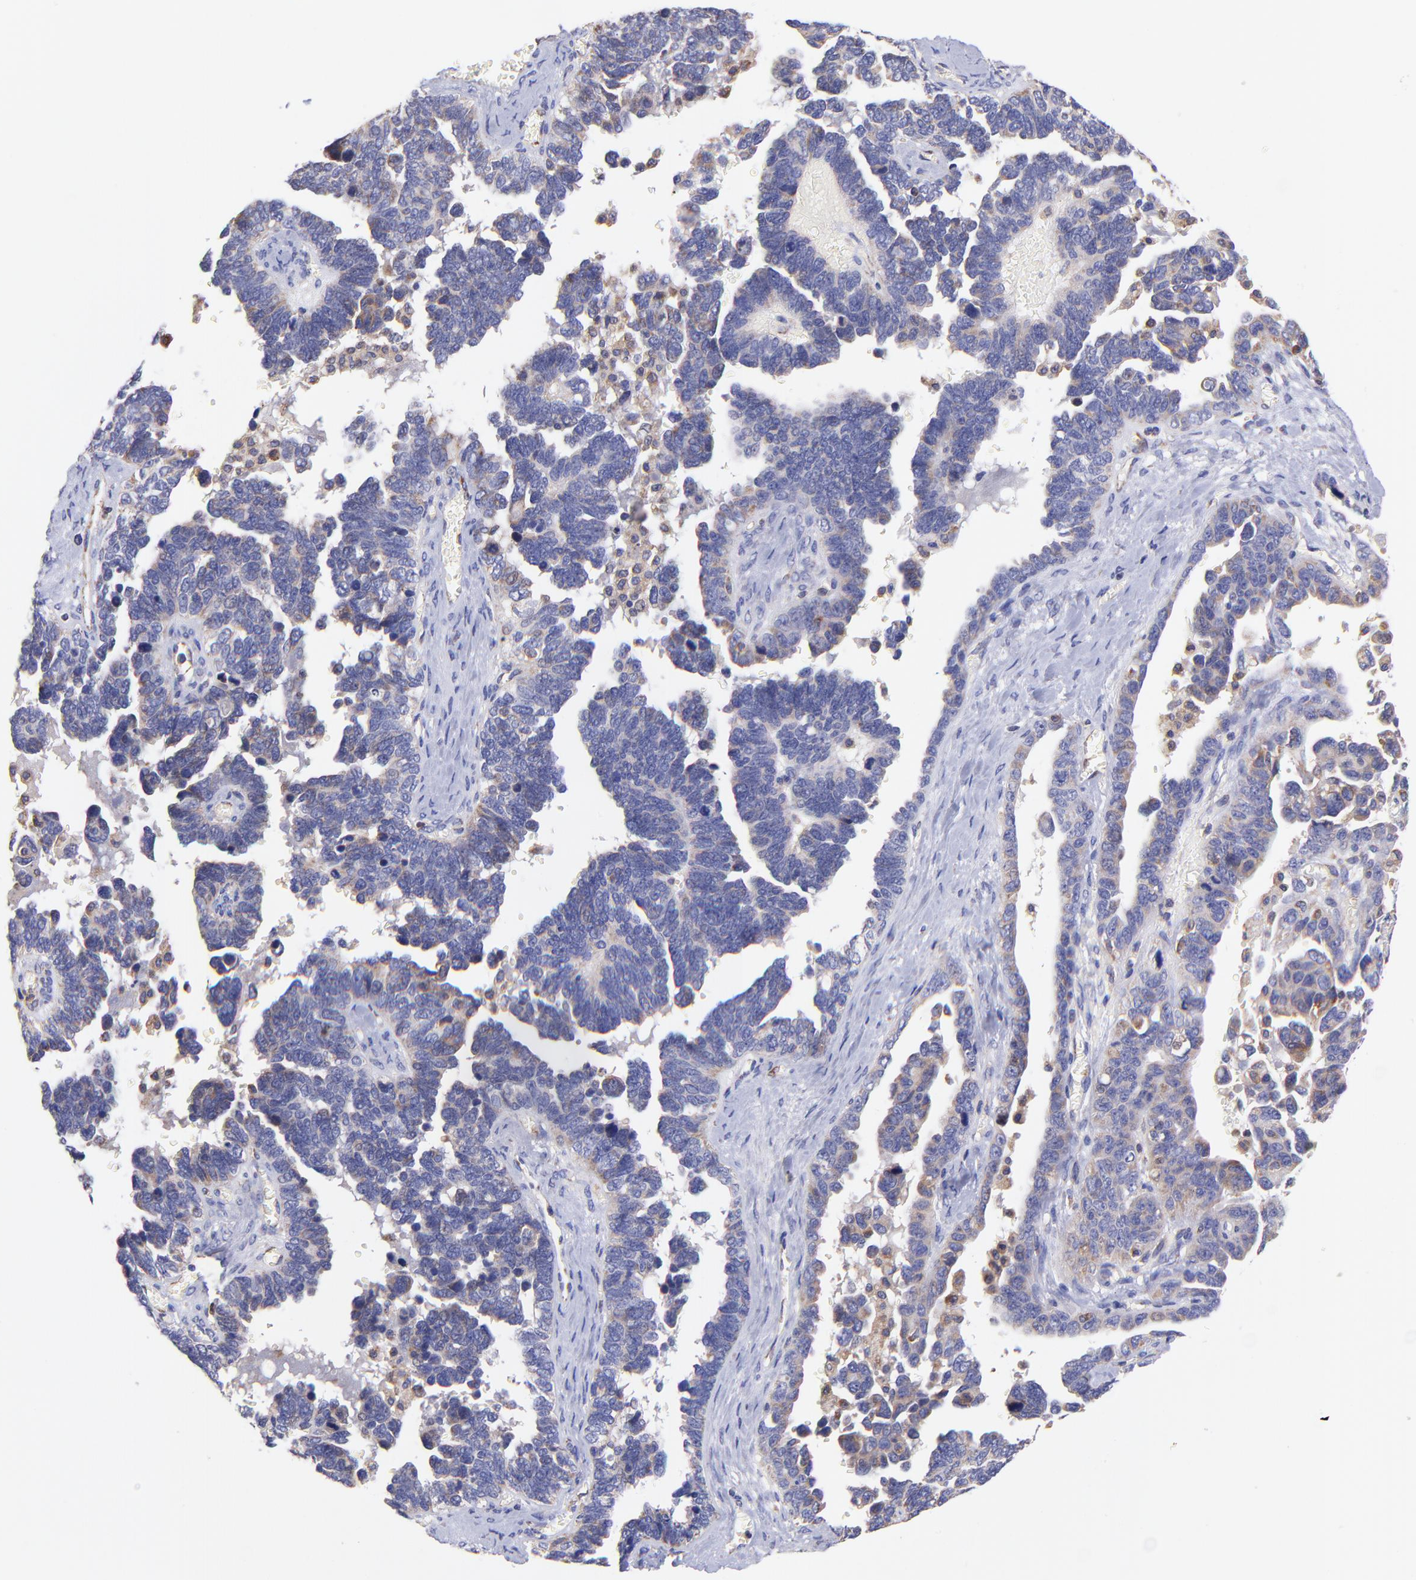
{"staining": {"intensity": "weak", "quantity": "25%-75%", "location": "cytoplasmic/membranous"}, "tissue": "ovarian cancer", "cell_type": "Tumor cells", "image_type": "cancer", "snomed": [{"axis": "morphology", "description": "Cystadenocarcinoma, serous, NOS"}, {"axis": "topography", "description": "Ovary"}], "caption": "Human ovarian serous cystadenocarcinoma stained with a brown dye demonstrates weak cytoplasmic/membranous positive staining in about 25%-75% of tumor cells.", "gene": "PREX1", "patient": {"sex": "female", "age": 69}}